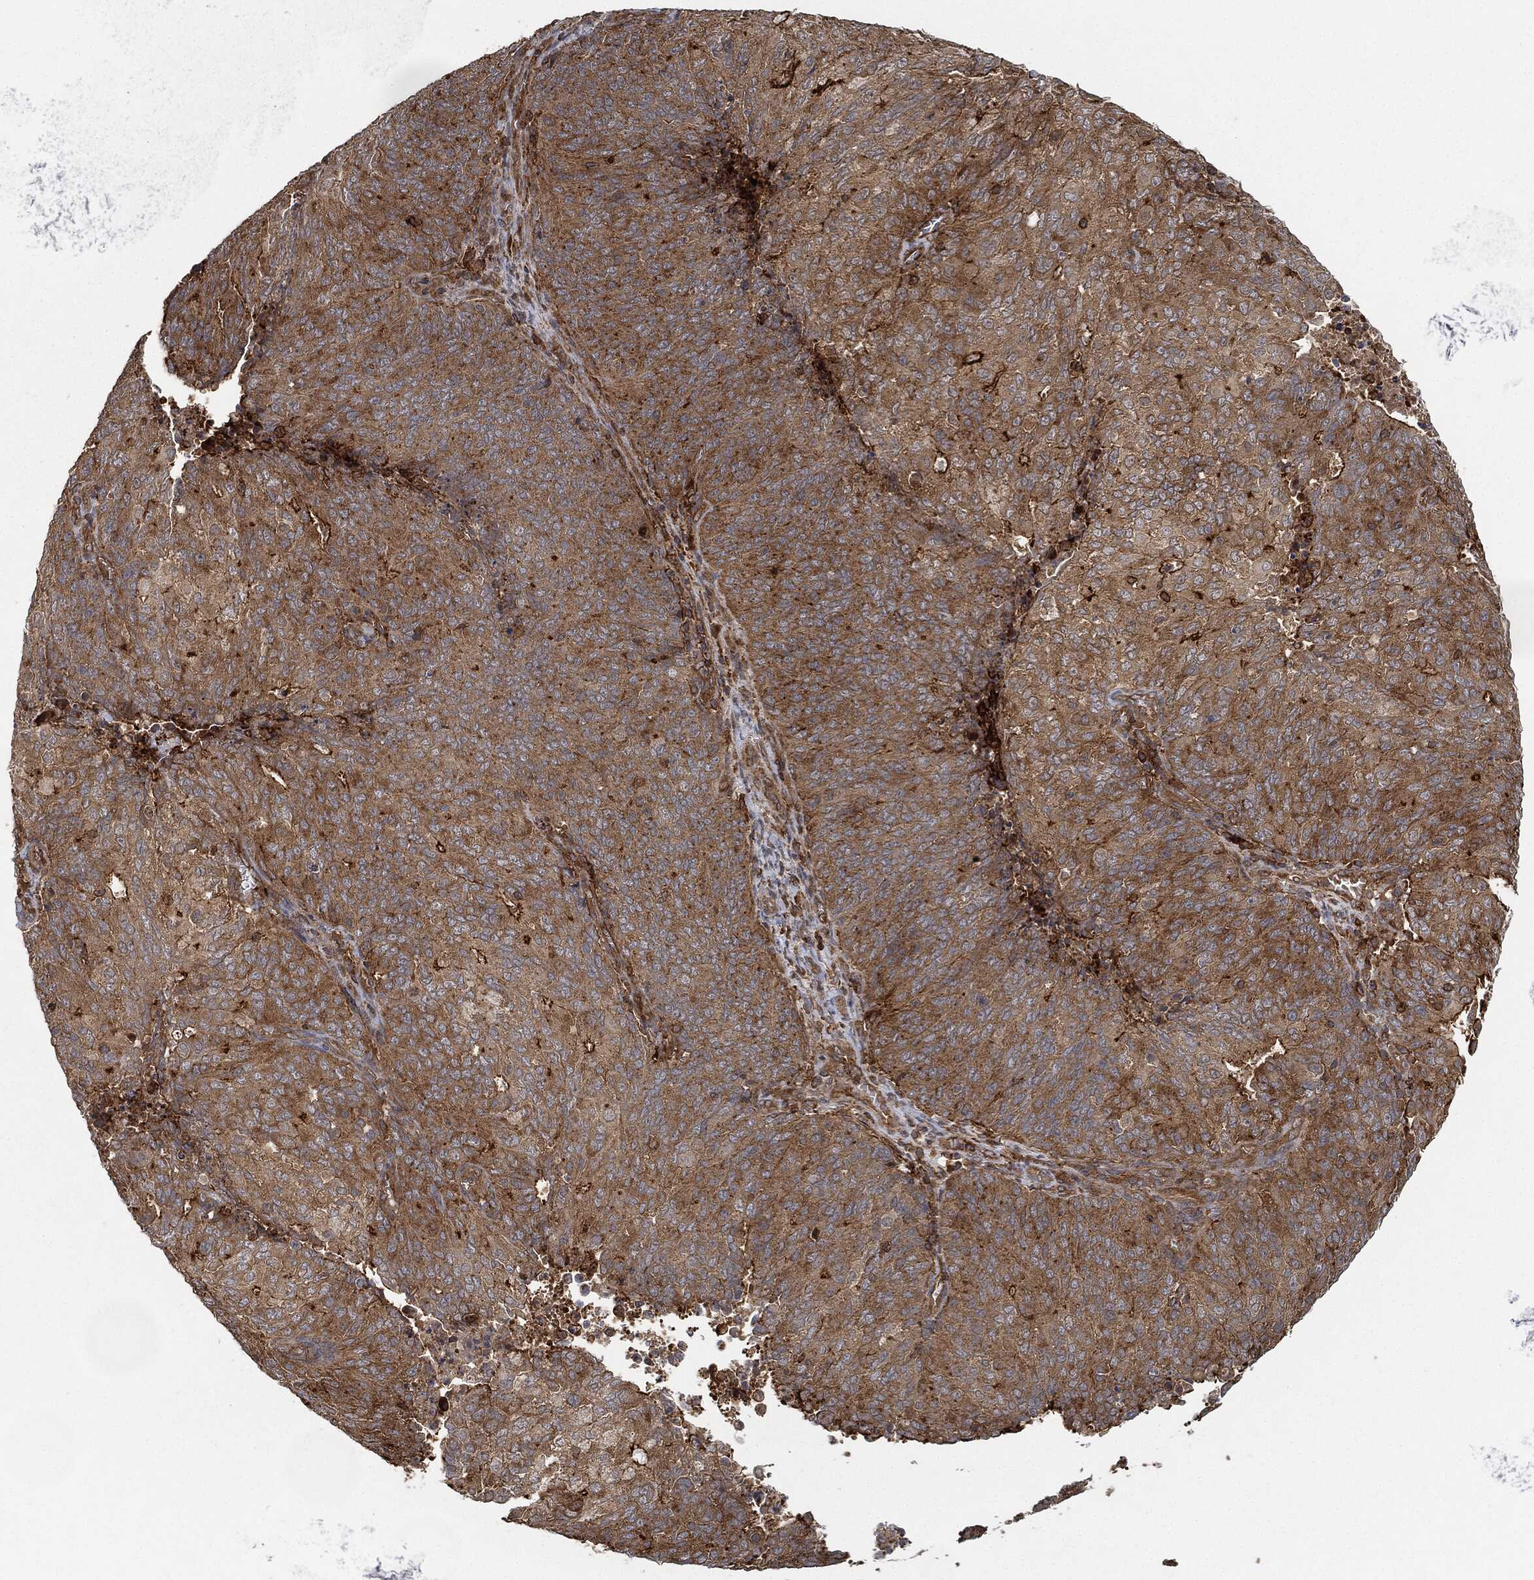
{"staining": {"intensity": "strong", "quantity": "<25%", "location": "cytoplasmic/membranous"}, "tissue": "endometrial cancer", "cell_type": "Tumor cells", "image_type": "cancer", "snomed": [{"axis": "morphology", "description": "Adenocarcinoma, NOS"}, {"axis": "topography", "description": "Endometrium"}], "caption": "Protein staining of adenocarcinoma (endometrial) tissue shows strong cytoplasmic/membranous positivity in approximately <25% of tumor cells.", "gene": "TPT1", "patient": {"sex": "female", "age": 82}}